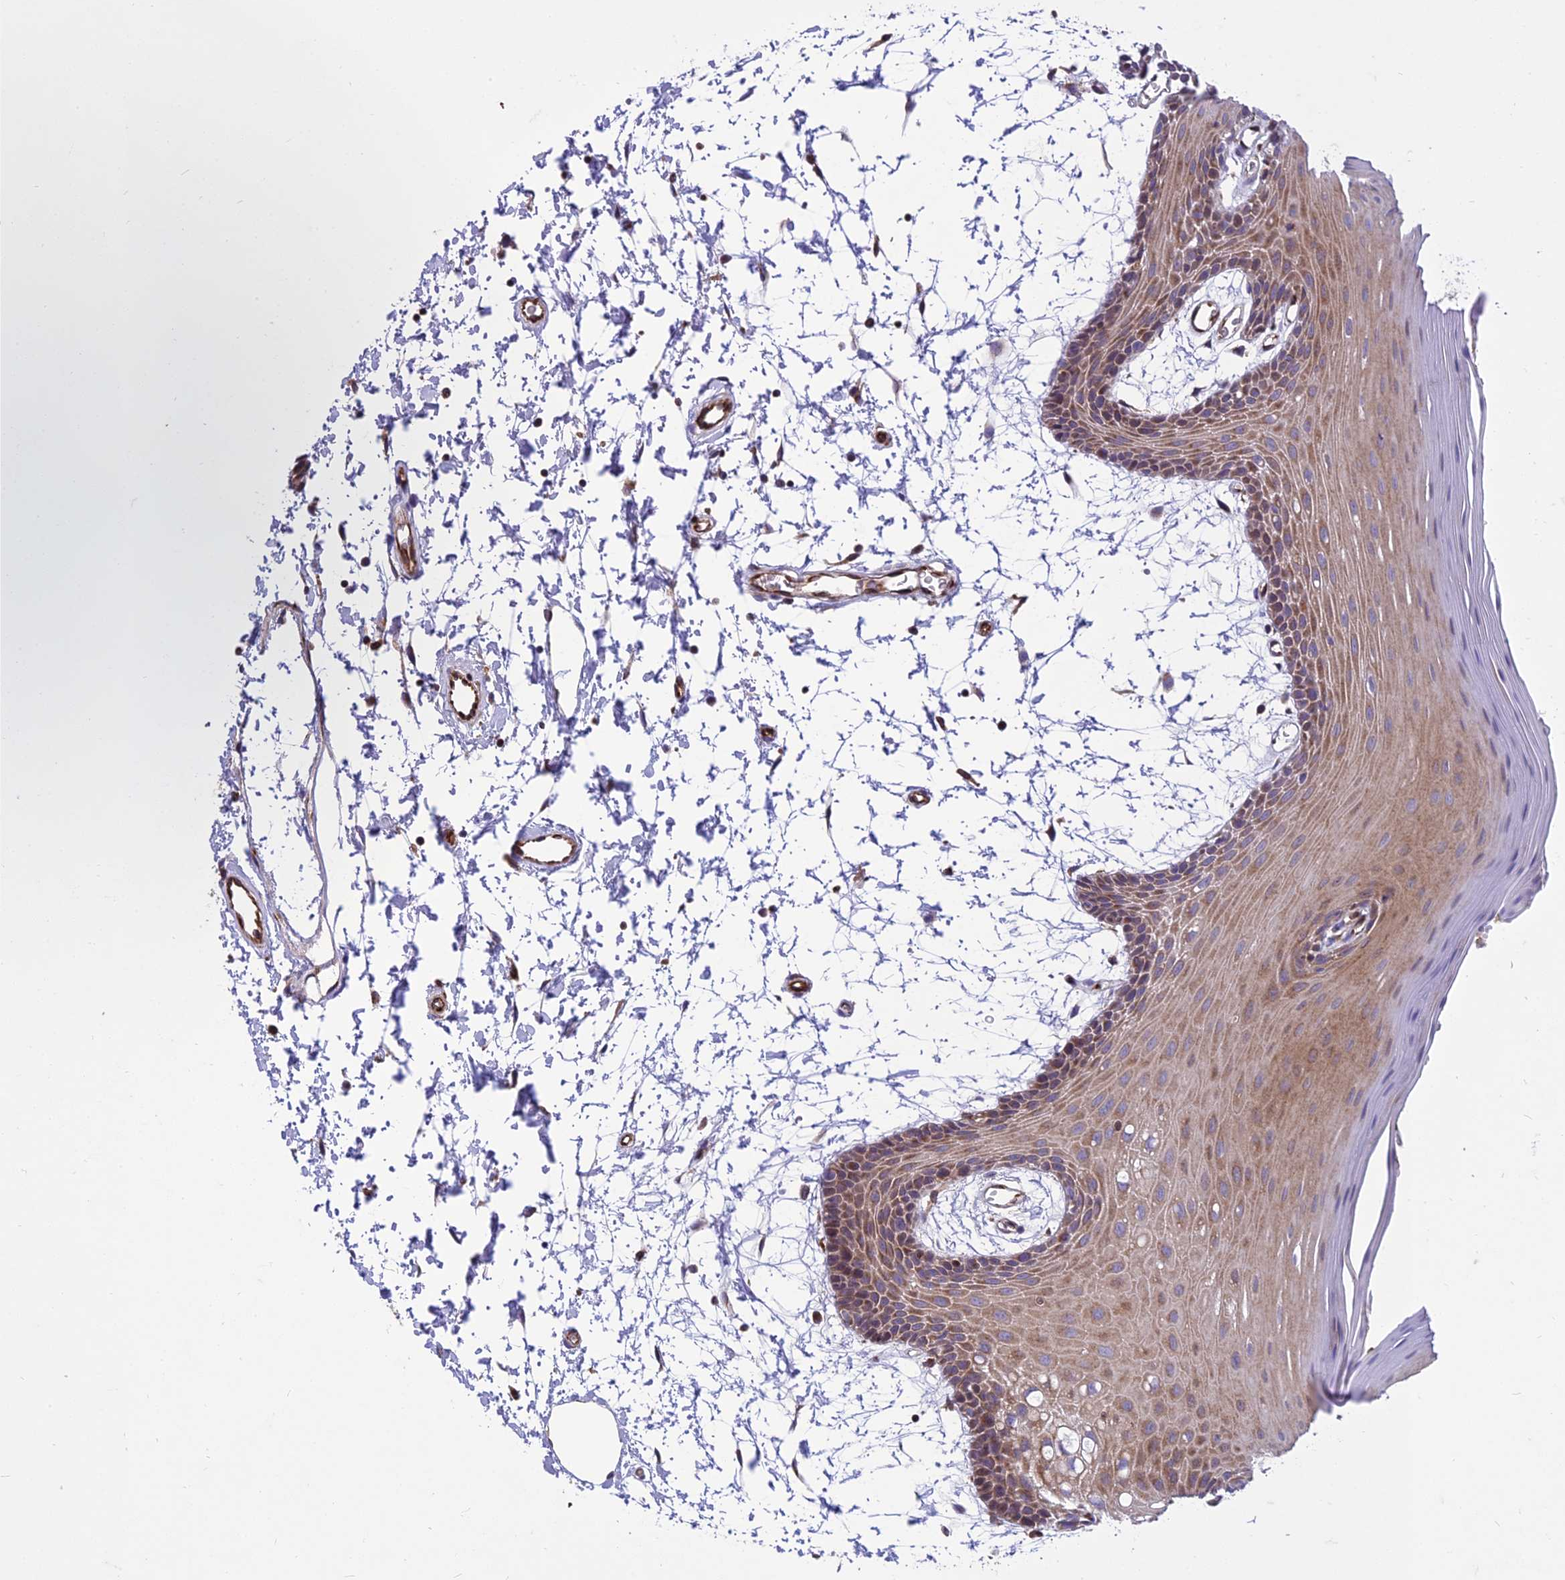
{"staining": {"intensity": "moderate", "quantity": ">75%", "location": "cytoplasmic/membranous"}, "tissue": "oral mucosa", "cell_type": "Squamous epithelial cells", "image_type": "normal", "snomed": [{"axis": "morphology", "description": "Normal tissue, NOS"}, {"axis": "topography", "description": "Skeletal muscle"}, {"axis": "topography", "description": "Oral tissue"}, {"axis": "topography", "description": "Salivary gland"}, {"axis": "topography", "description": "Peripheral nerve tissue"}], "caption": "Immunohistochemical staining of benign oral mucosa reveals moderate cytoplasmic/membranous protein staining in approximately >75% of squamous epithelial cells. The staining was performed using DAB (3,3'-diaminobenzidine), with brown indicating positive protein expression. Nuclei are stained blue with hematoxylin.", "gene": "GIMAP1", "patient": {"sex": "male", "age": 54}}